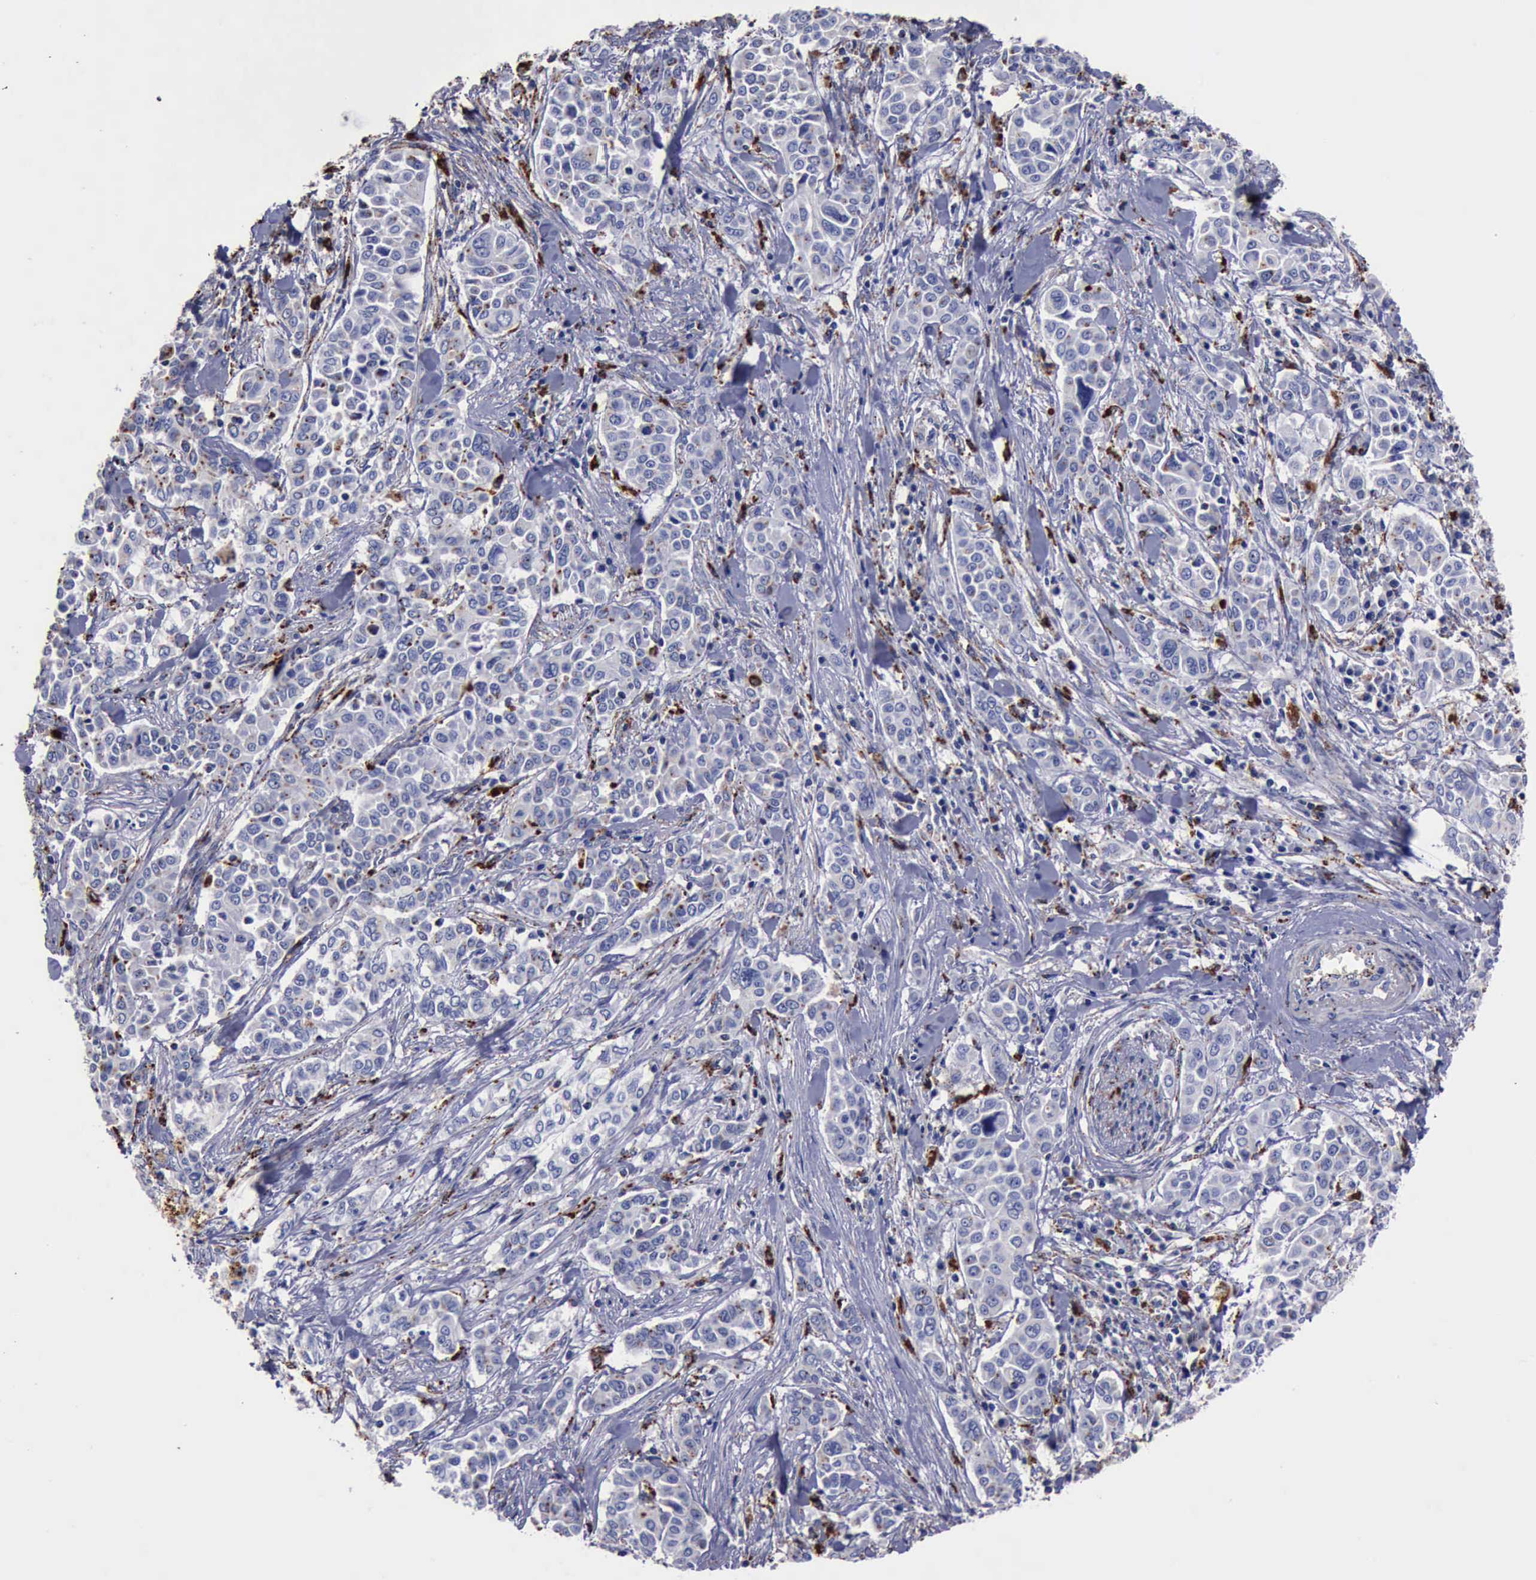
{"staining": {"intensity": "moderate", "quantity": "<25%", "location": "cytoplasmic/membranous"}, "tissue": "pancreatic cancer", "cell_type": "Tumor cells", "image_type": "cancer", "snomed": [{"axis": "morphology", "description": "Adenocarcinoma, NOS"}, {"axis": "topography", "description": "Pancreas"}], "caption": "This micrograph shows pancreatic adenocarcinoma stained with immunohistochemistry to label a protein in brown. The cytoplasmic/membranous of tumor cells show moderate positivity for the protein. Nuclei are counter-stained blue.", "gene": "CTSD", "patient": {"sex": "female", "age": 52}}